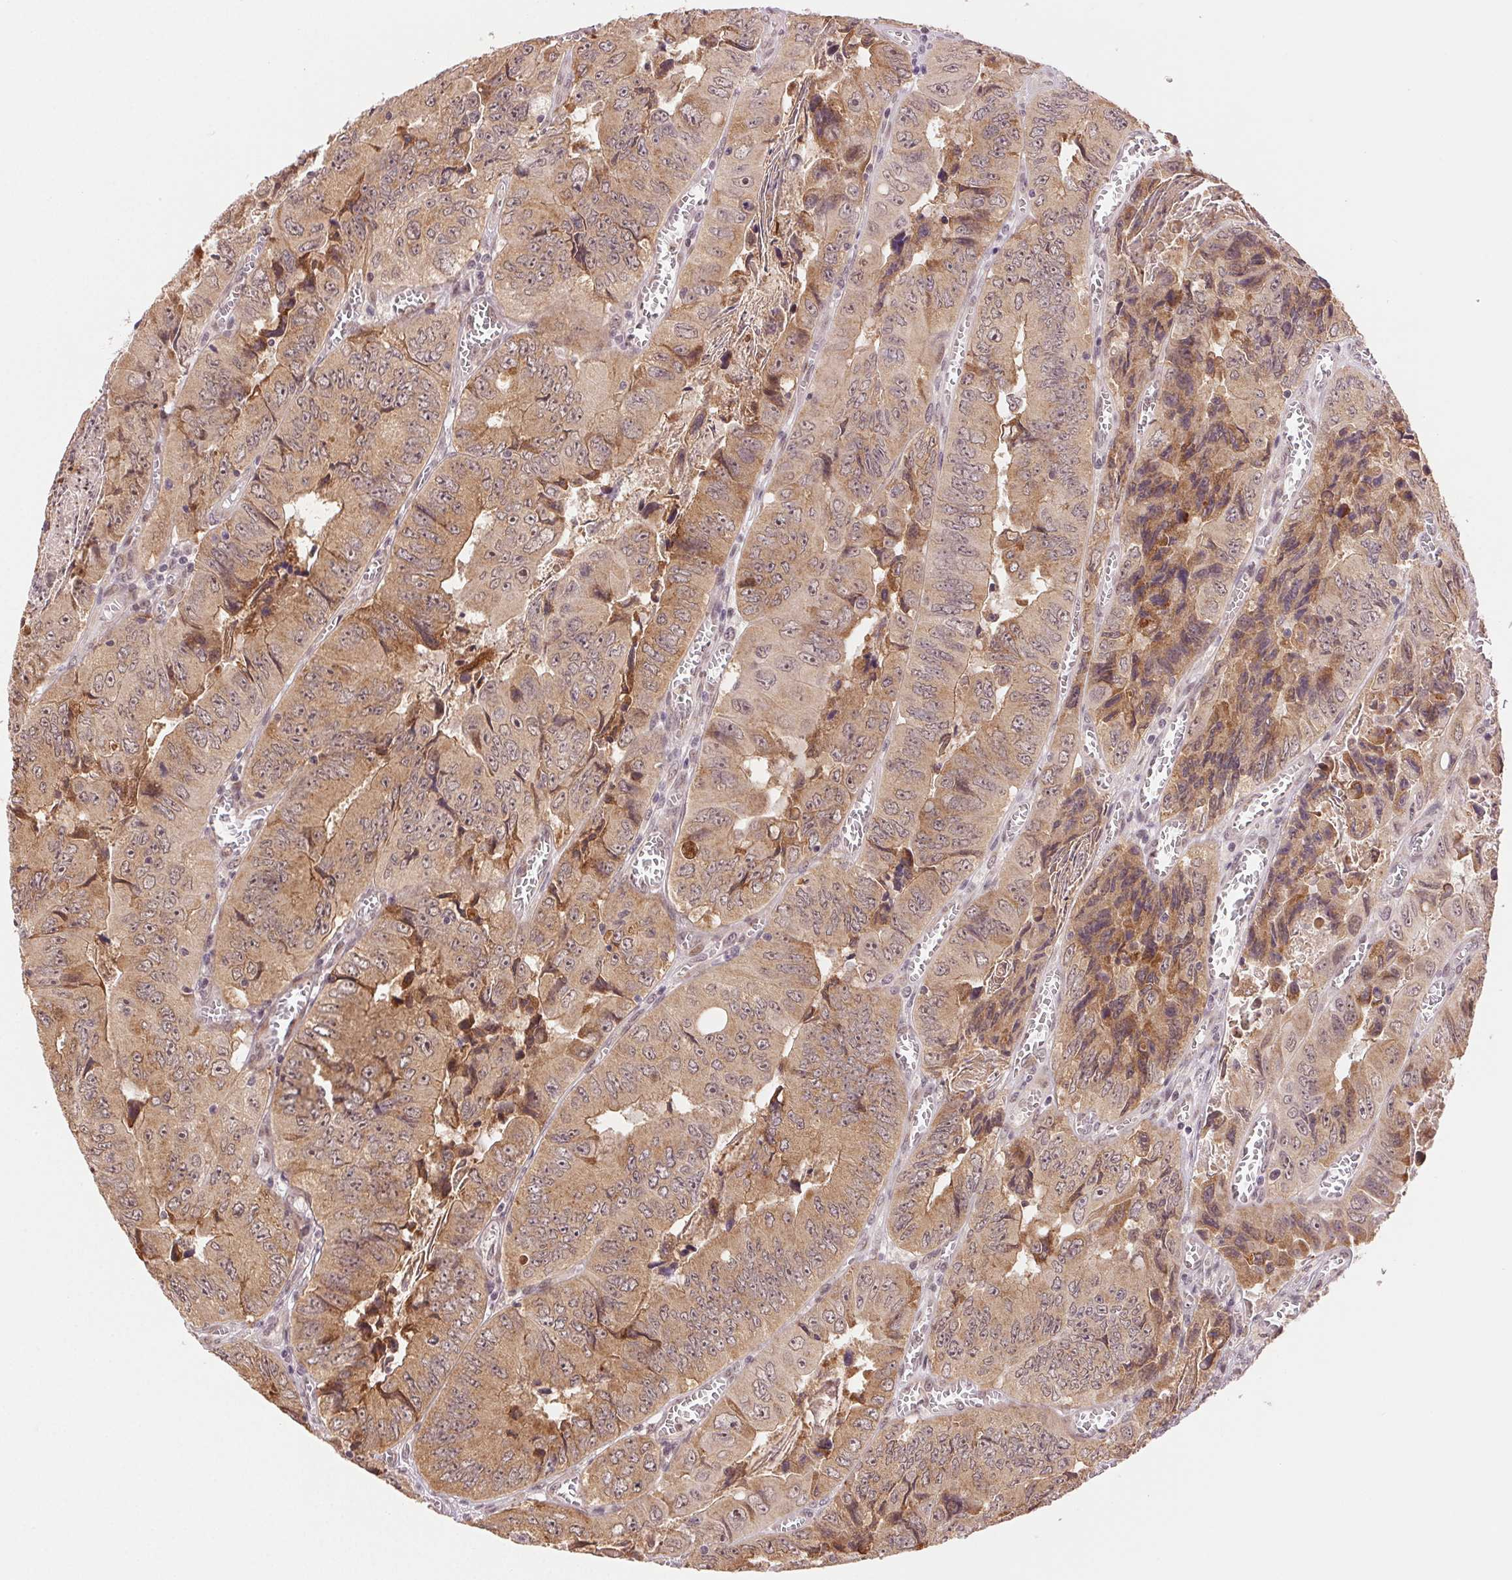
{"staining": {"intensity": "moderate", "quantity": ">75%", "location": "cytoplasmic/membranous,nuclear"}, "tissue": "colorectal cancer", "cell_type": "Tumor cells", "image_type": "cancer", "snomed": [{"axis": "morphology", "description": "Adenocarcinoma, NOS"}, {"axis": "topography", "description": "Colon"}], "caption": "A brown stain highlights moderate cytoplasmic/membranous and nuclear positivity of a protein in colorectal adenocarcinoma tumor cells. (DAB IHC with brightfield microscopy, high magnification).", "gene": "GRHL3", "patient": {"sex": "female", "age": 84}}